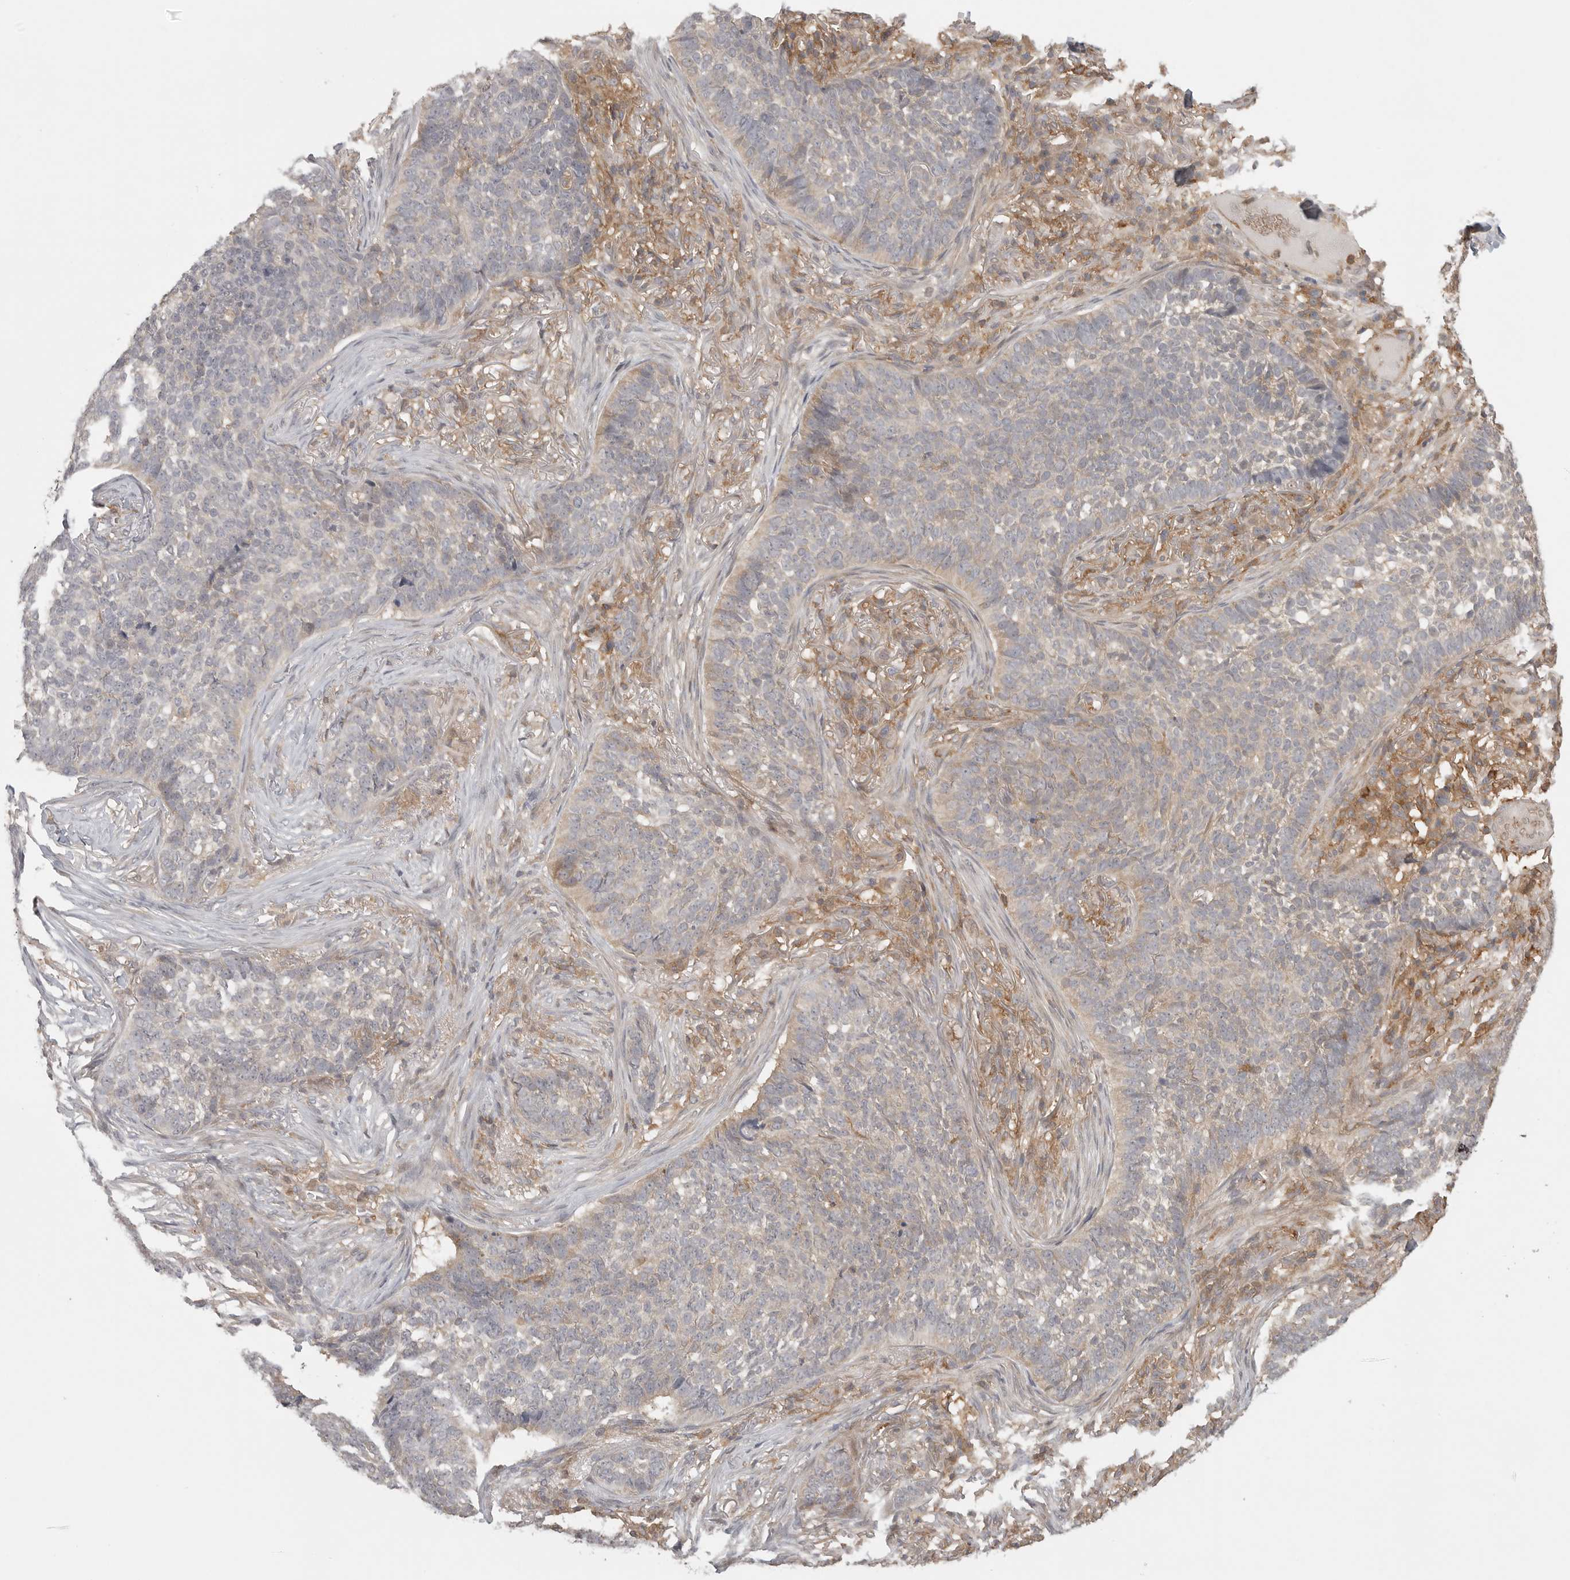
{"staining": {"intensity": "negative", "quantity": "none", "location": "none"}, "tissue": "skin cancer", "cell_type": "Tumor cells", "image_type": "cancer", "snomed": [{"axis": "morphology", "description": "Basal cell carcinoma"}, {"axis": "topography", "description": "Skin"}], "caption": "IHC micrograph of human skin cancer stained for a protein (brown), which reveals no positivity in tumor cells.", "gene": "DBNL", "patient": {"sex": "male", "age": 85}}